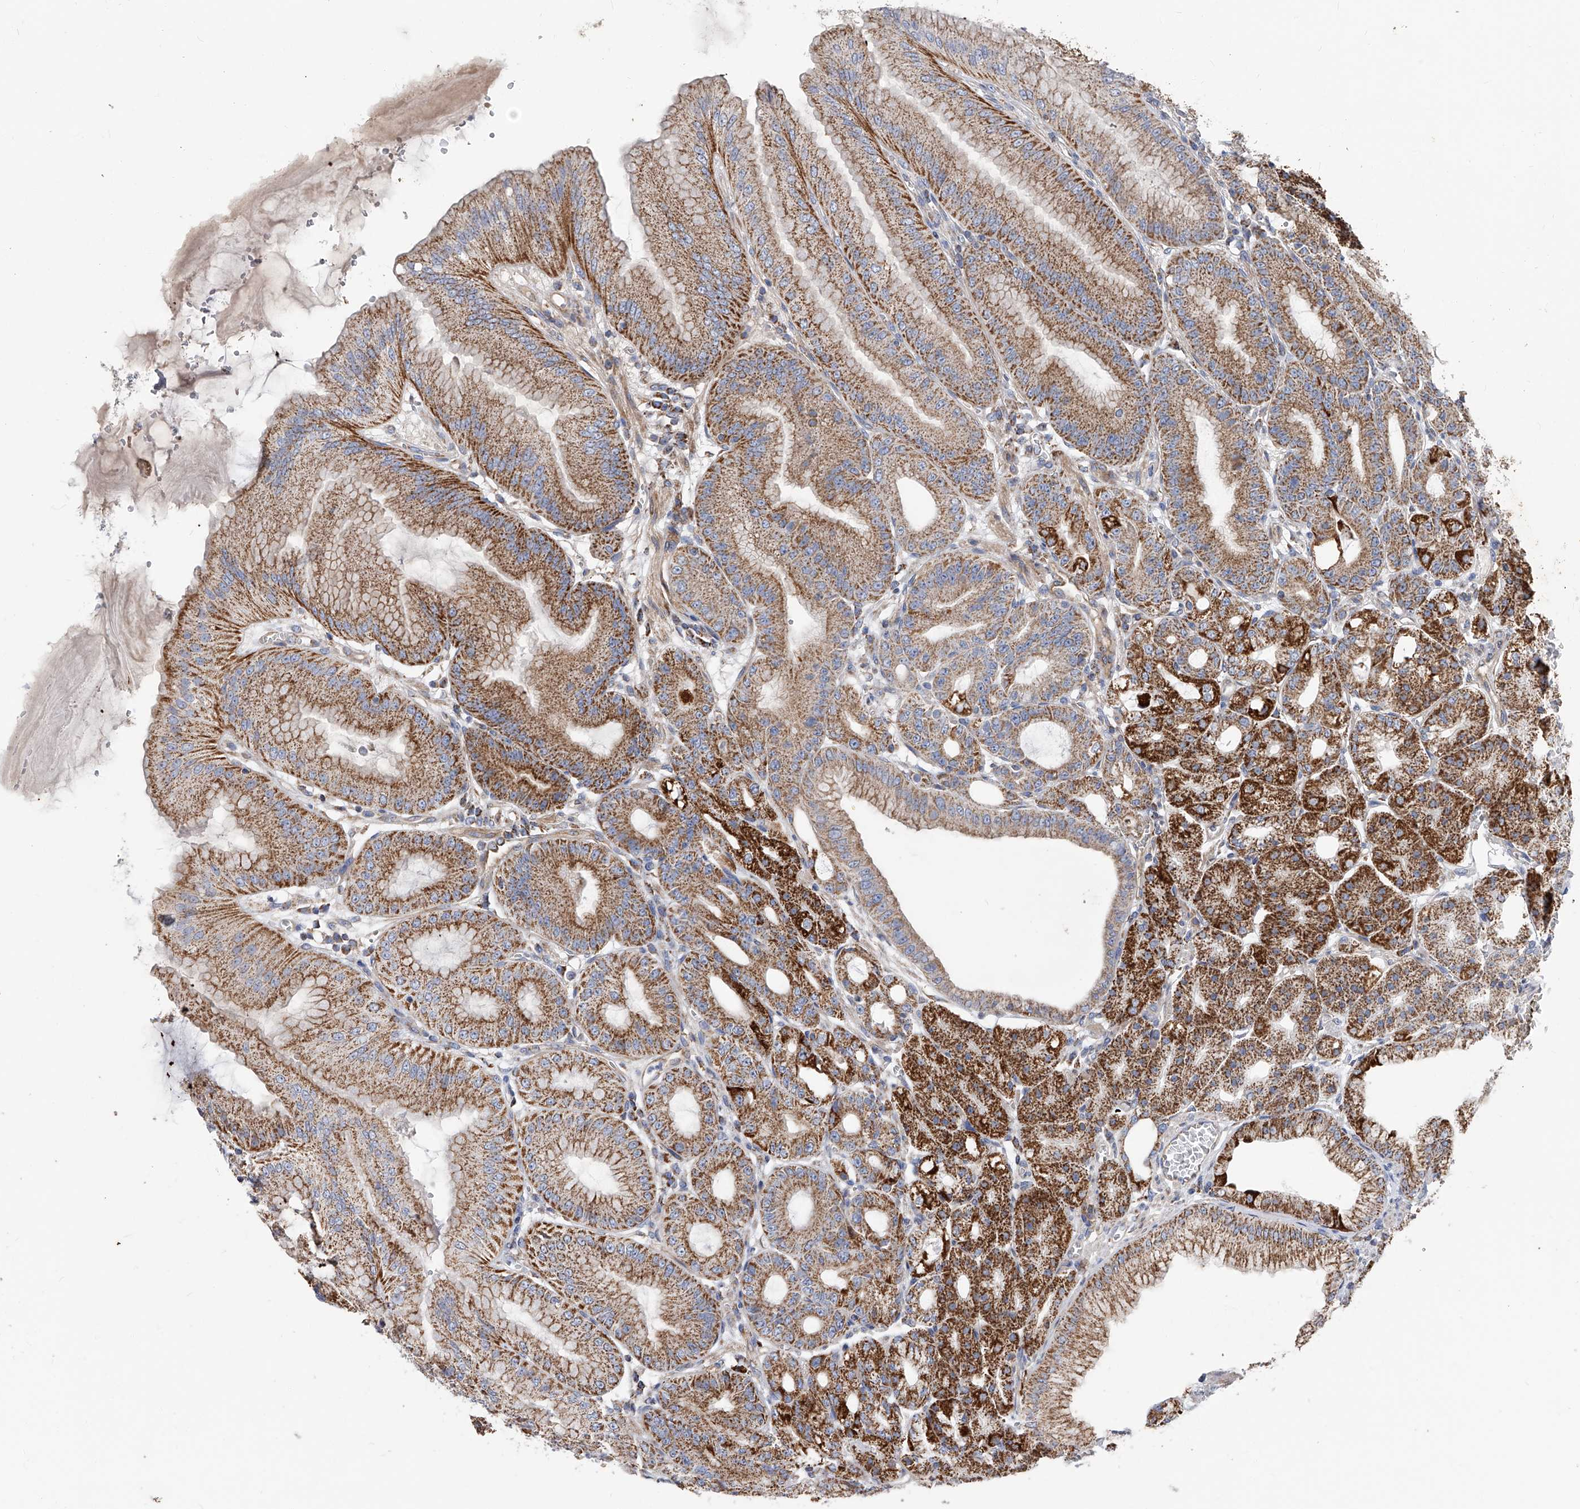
{"staining": {"intensity": "strong", "quantity": ">75%", "location": "cytoplasmic/membranous"}, "tissue": "stomach", "cell_type": "Glandular cells", "image_type": "normal", "snomed": [{"axis": "morphology", "description": "Normal tissue, NOS"}, {"axis": "topography", "description": "Stomach, lower"}], "caption": "The micrograph displays a brown stain indicating the presence of a protein in the cytoplasmic/membranous of glandular cells in stomach. (DAB (3,3'-diaminobenzidine) IHC, brown staining for protein, blue staining for nuclei).", "gene": "PDSS2", "patient": {"sex": "male", "age": 71}}